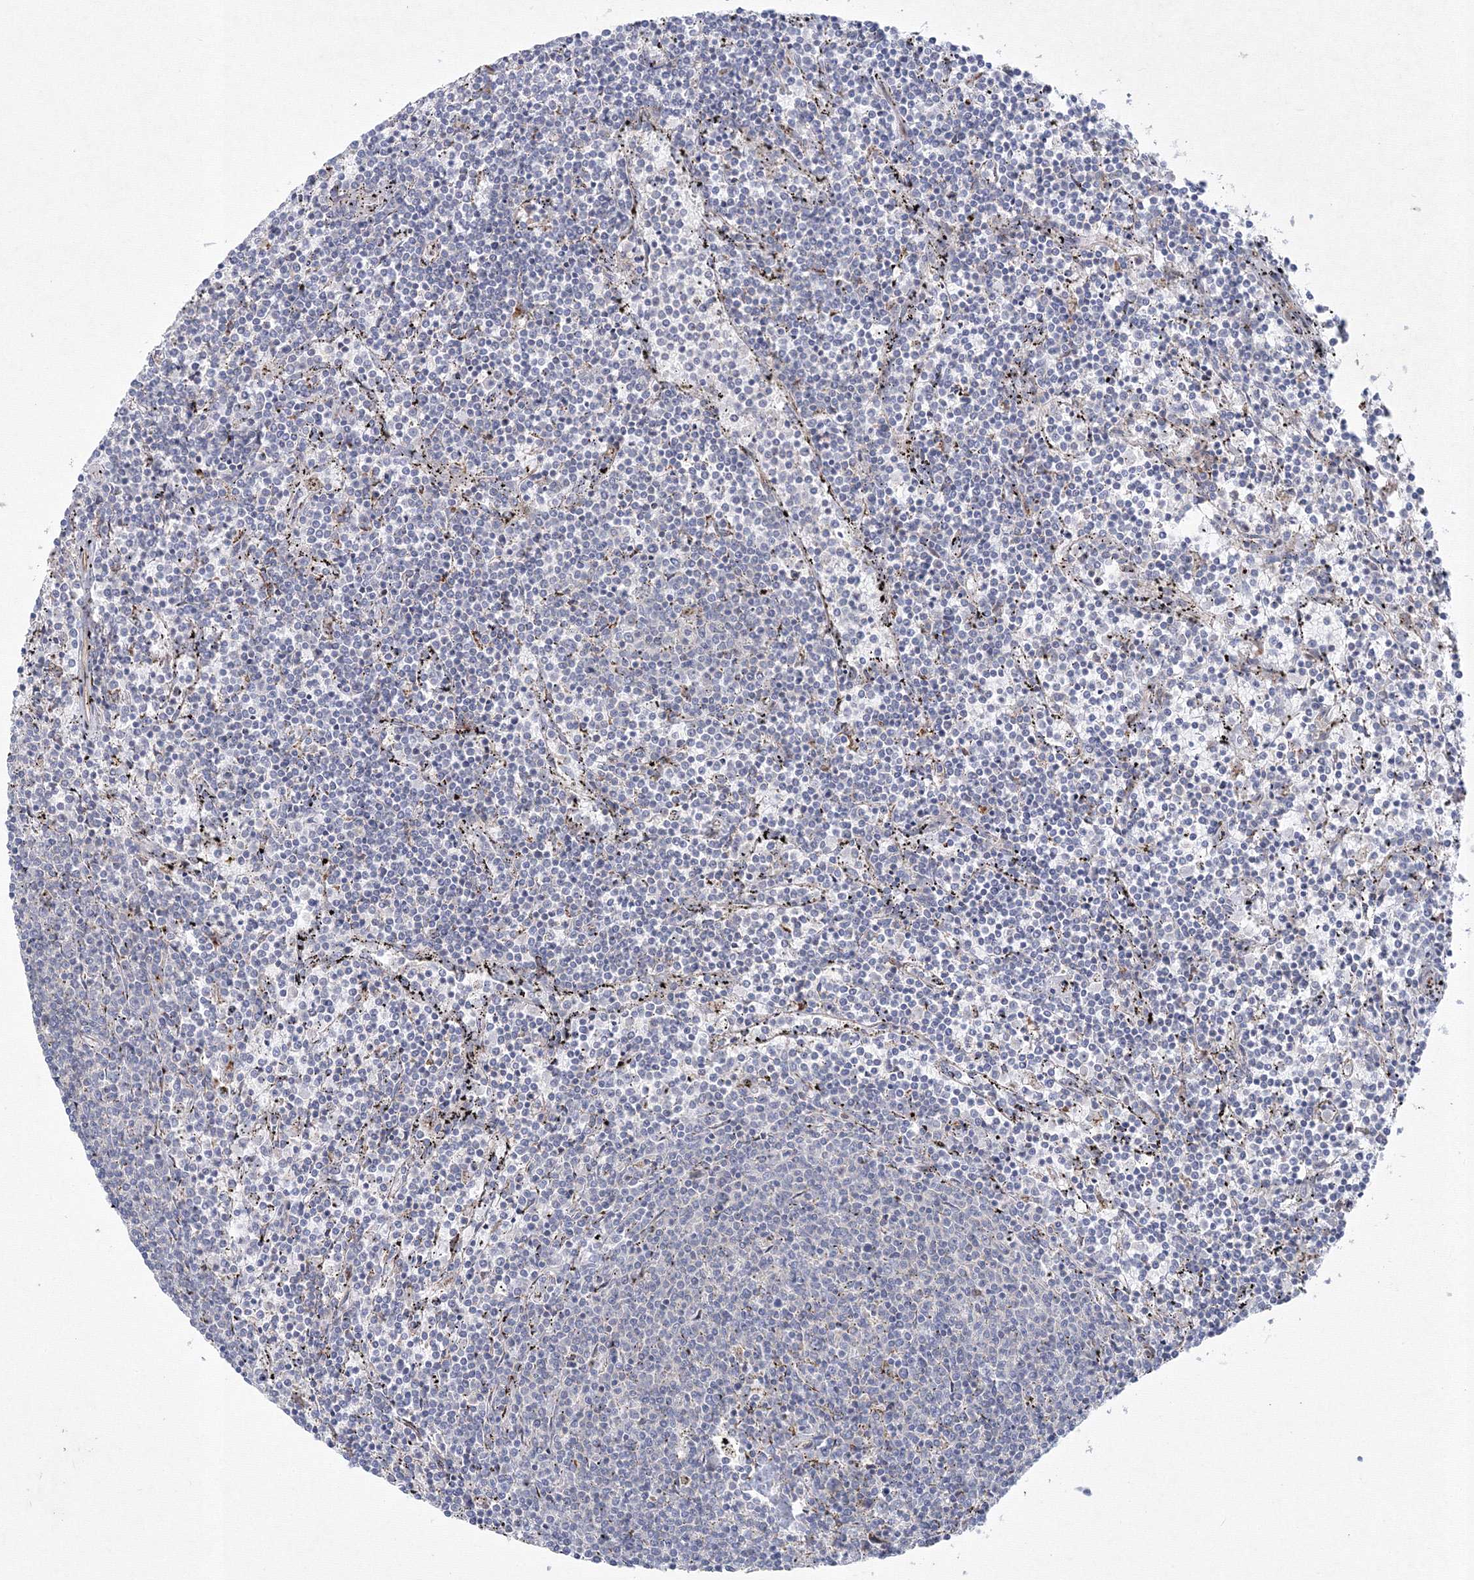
{"staining": {"intensity": "negative", "quantity": "none", "location": "none"}, "tissue": "lymphoma", "cell_type": "Tumor cells", "image_type": "cancer", "snomed": [{"axis": "morphology", "description": "Malignant lymphoma, non-Hodgkin's type, Low grade"}, {"axis": "topography", "description": "Spleen"}], "caption": "The histopathology image demonstrates no significant staining in tumor cells of malignant lymphoma, non-Hodgkin's type (low-grade).", "gene": "WDR49", "patient": {"sex": "female", "age": 50}}